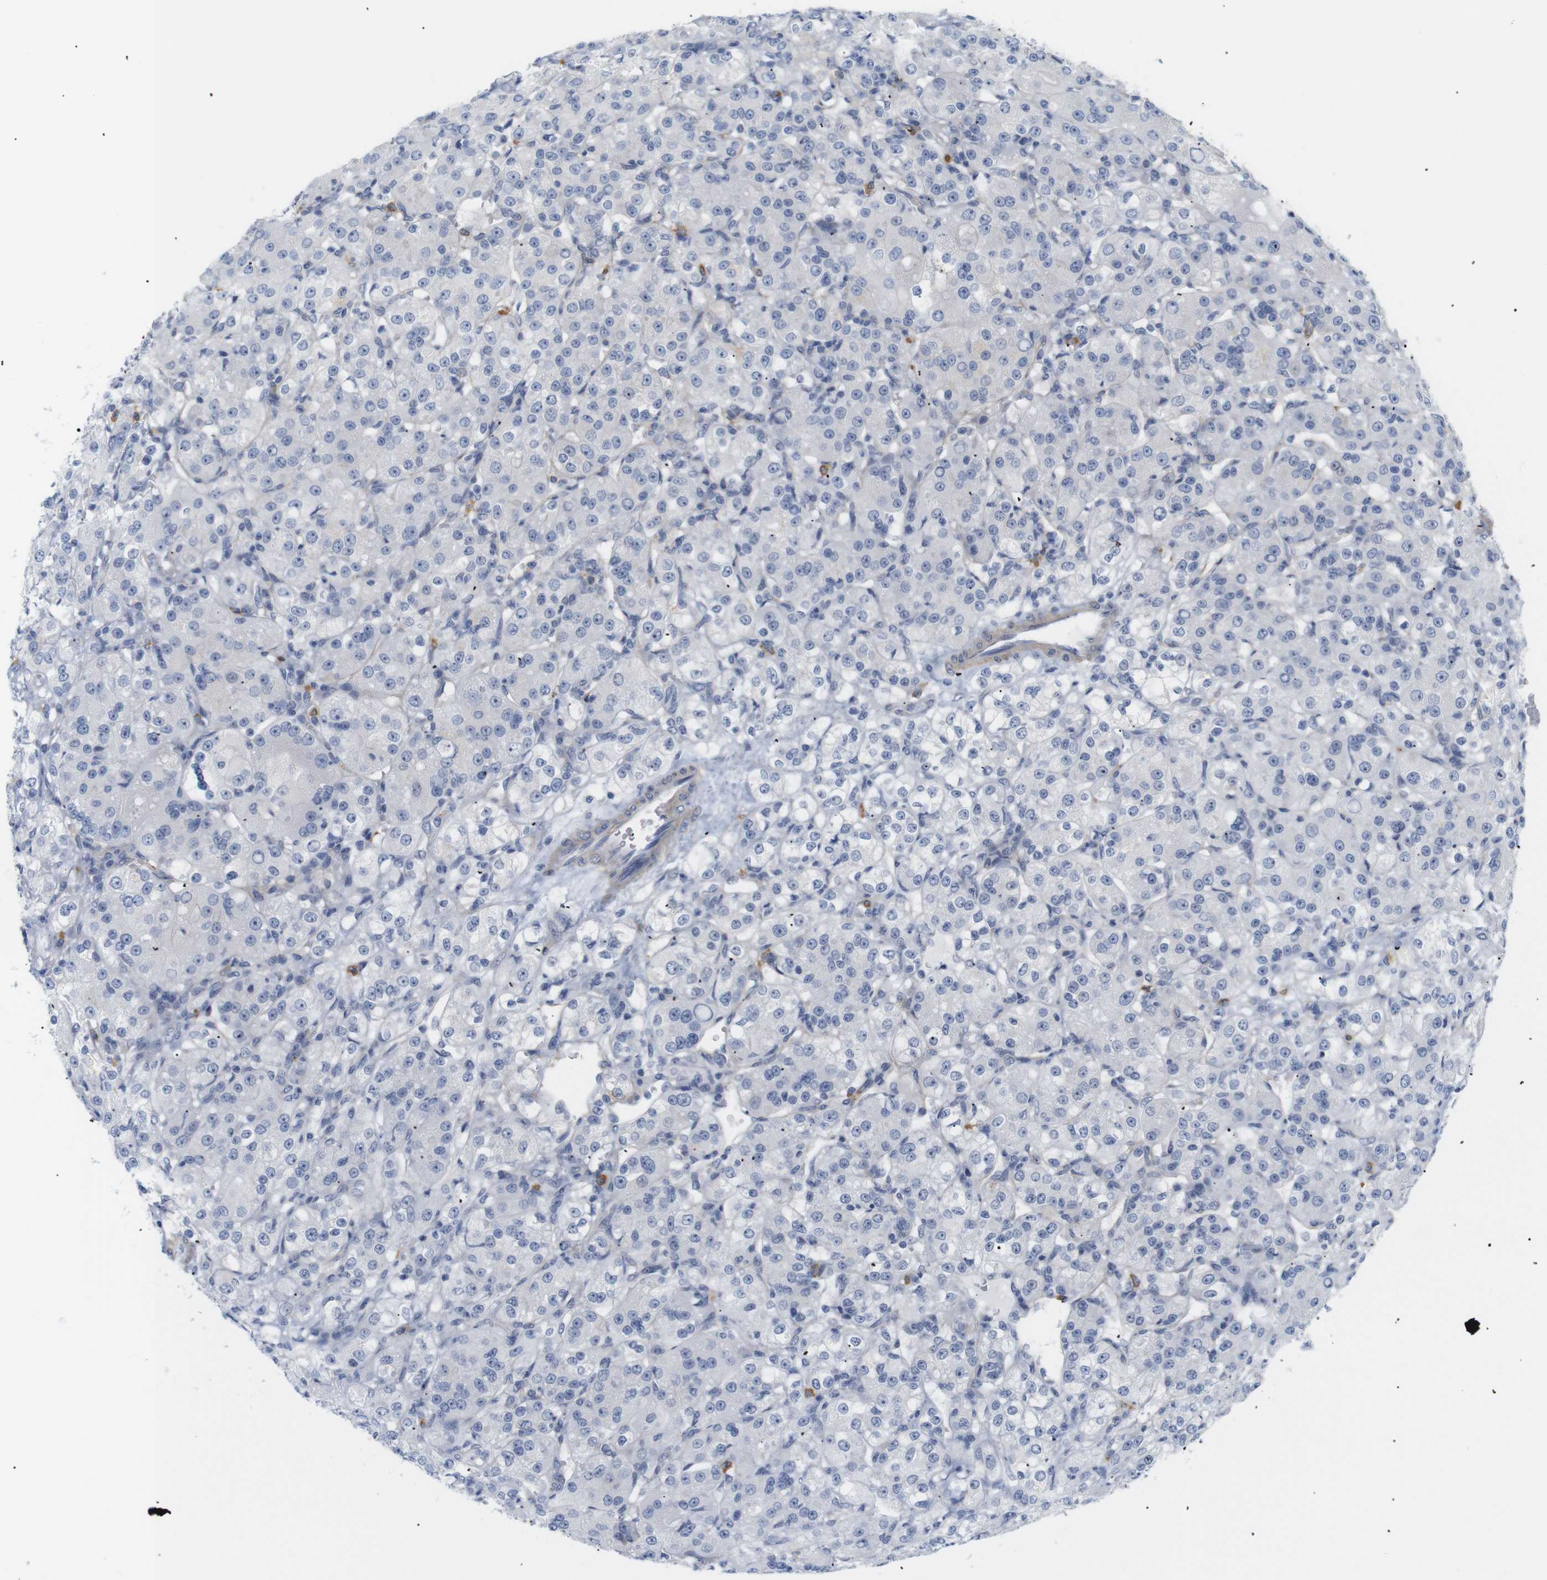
{"staining": {"intensity": "negative", "quantity": "none", "location": "none"}, "tissue": "renal cancer", "cell_type": "Tumor cells", "image_type": "cancer", "snomed": [{"axis": "morphology", "description": "Normal tissue, NOS"}, {"axis": "morphology", "description": "Adenocarcinoma, NOS"}, {"axis": "topography", "description": "Kidney"}], "caption": "The histopathology image demonstrates no significant positivity in tumor cells of renal cancer.", "gene": "STMN3", "patient": {"sex": "male", "age": 61}}